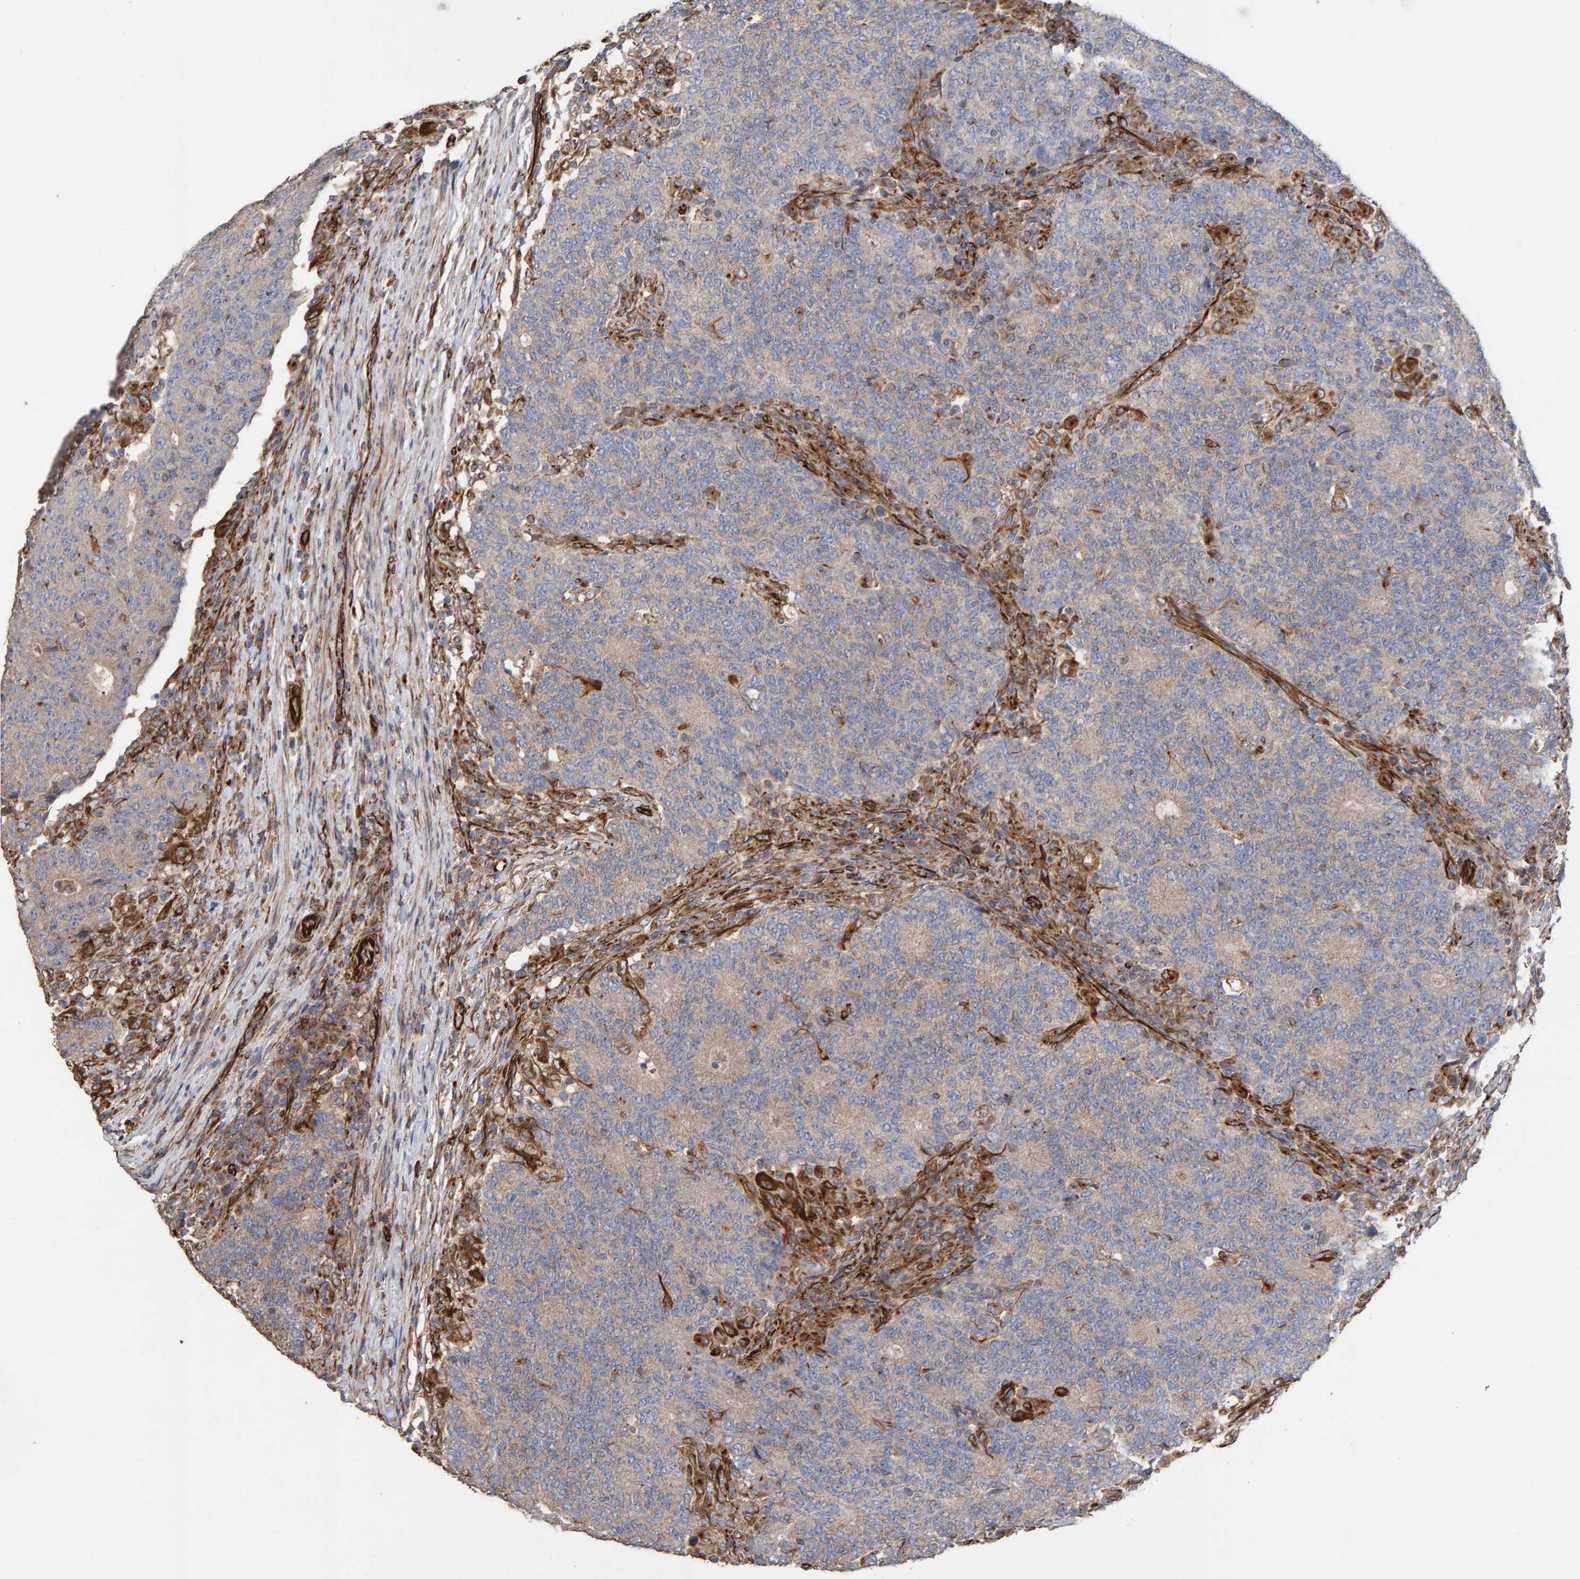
{"staining": {"intensity": "weak", "quantity": ">75%", "location": "cytoplasmic/membranous"}, "tissue": "colorectal cancer", "cell_type": "Tumor cells", "image_type": "cancer", "snomed": [{"axis": "morphology", "description": "Normal tissue, NOS"}, {"axis": "morphology", "description": "Adenocarcinoma, NOS"}, {"axis": "topography", "description": "Colon"}], "caption": "A high-resolution histopathology image shows immunohistochemistry staining of adenocarcinoma (colorectal), which reveals weak cytoplasmic/membranous staining in about >75% of tumor cells.", "gene": "ZNF347", "patient": {"sex": "female", "age": 75}}